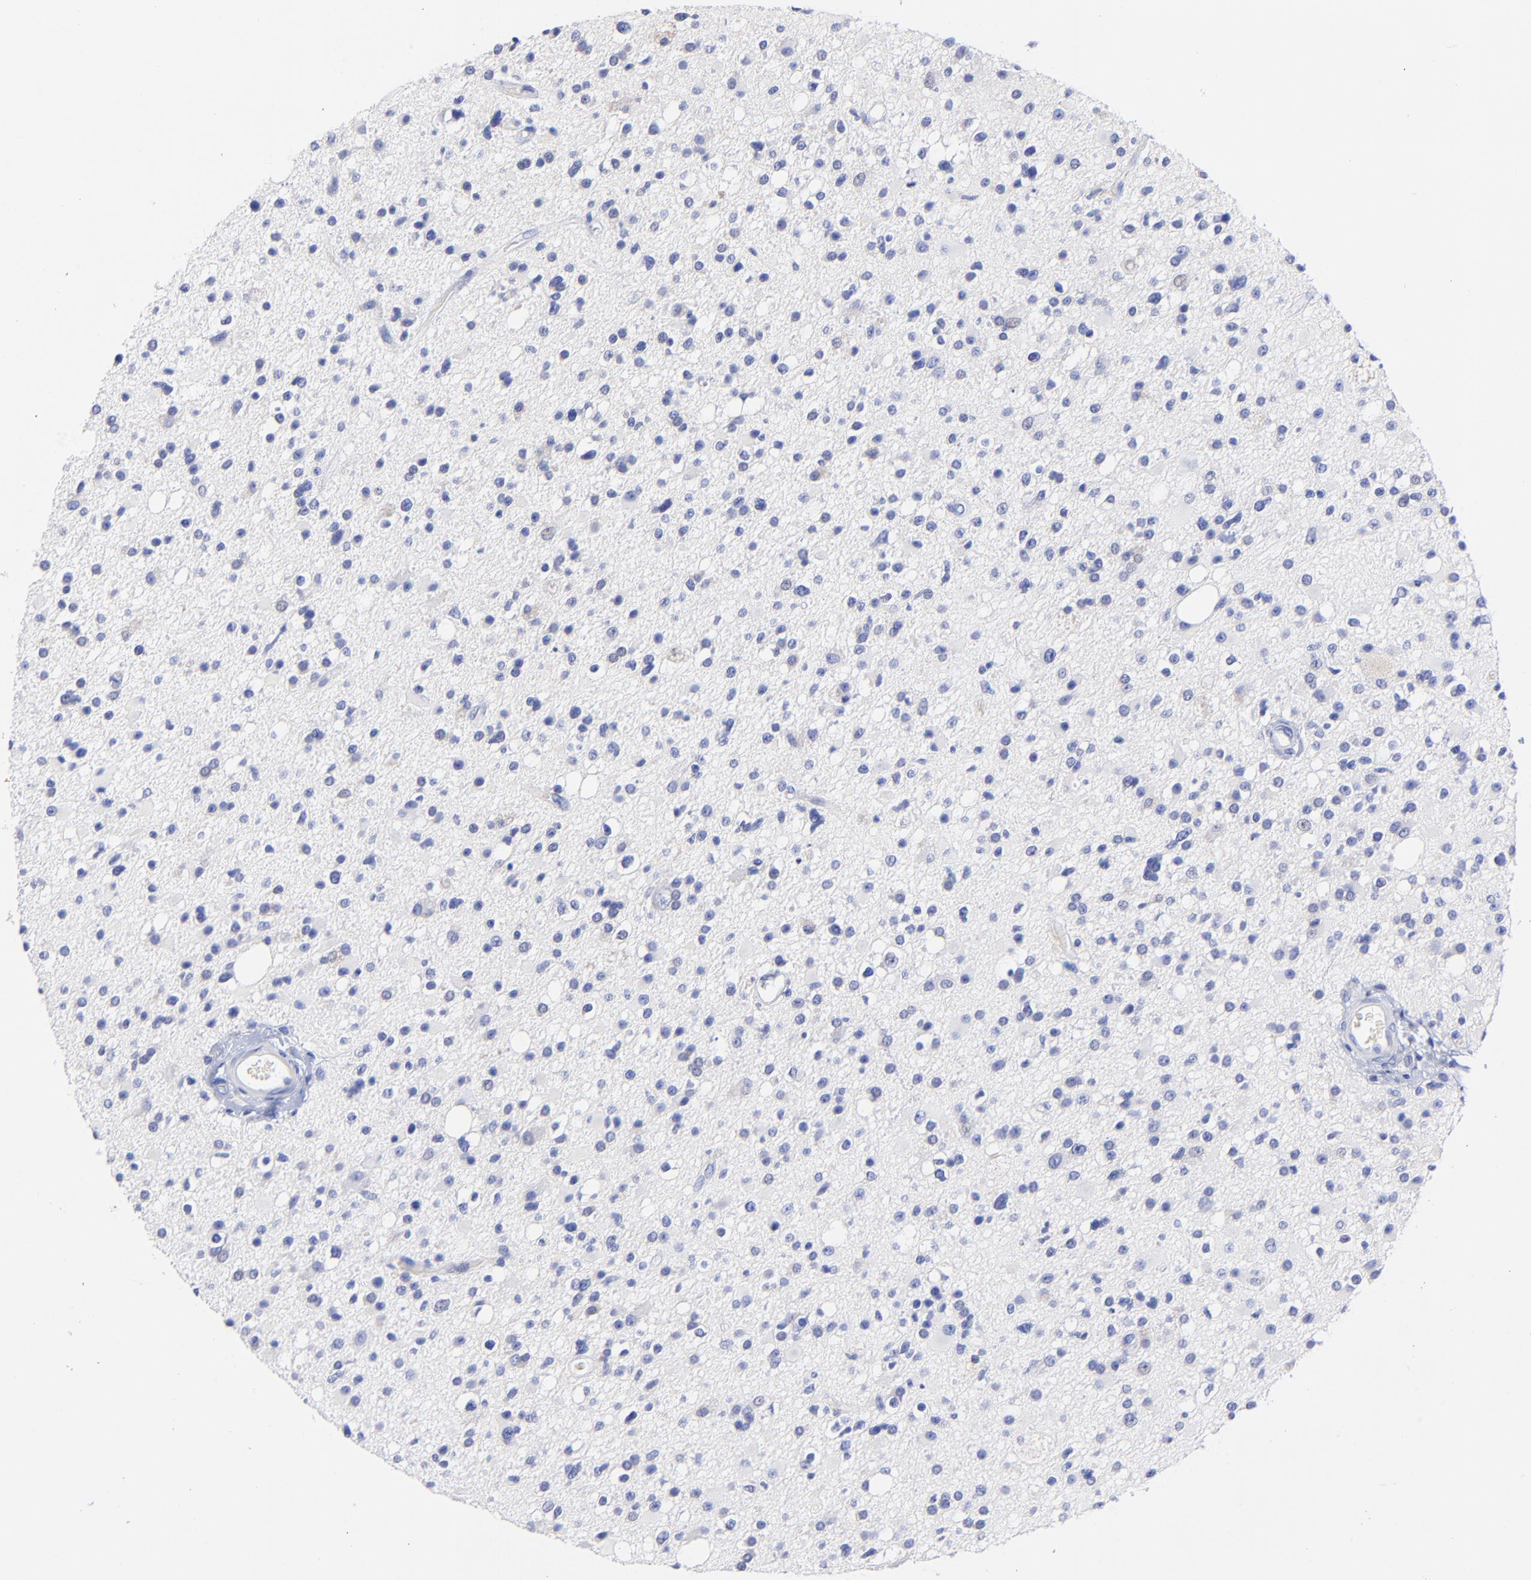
{"staining": {"intensity": "negative", "quantity": "none", "location": "none"}, "tissue": "glioma", "cell_type": "Tumor cells", "image_type": "cancer", "snomed": [{"axis": "morphology", "description": "Glioma, malignant, High grade"}, {"axis": "topography", "description": "Brain"}], "caption": "Tumor cells show no significant protein staining in malignant glioma (high-grade). The staining is performed using DAB (3,3'-diaminobenzidine) brown chromogen with nuclei counter-stained in using hematoxylin.", "gene": "HORMAD2", "patient": {"sex": "male", "age": 33}}